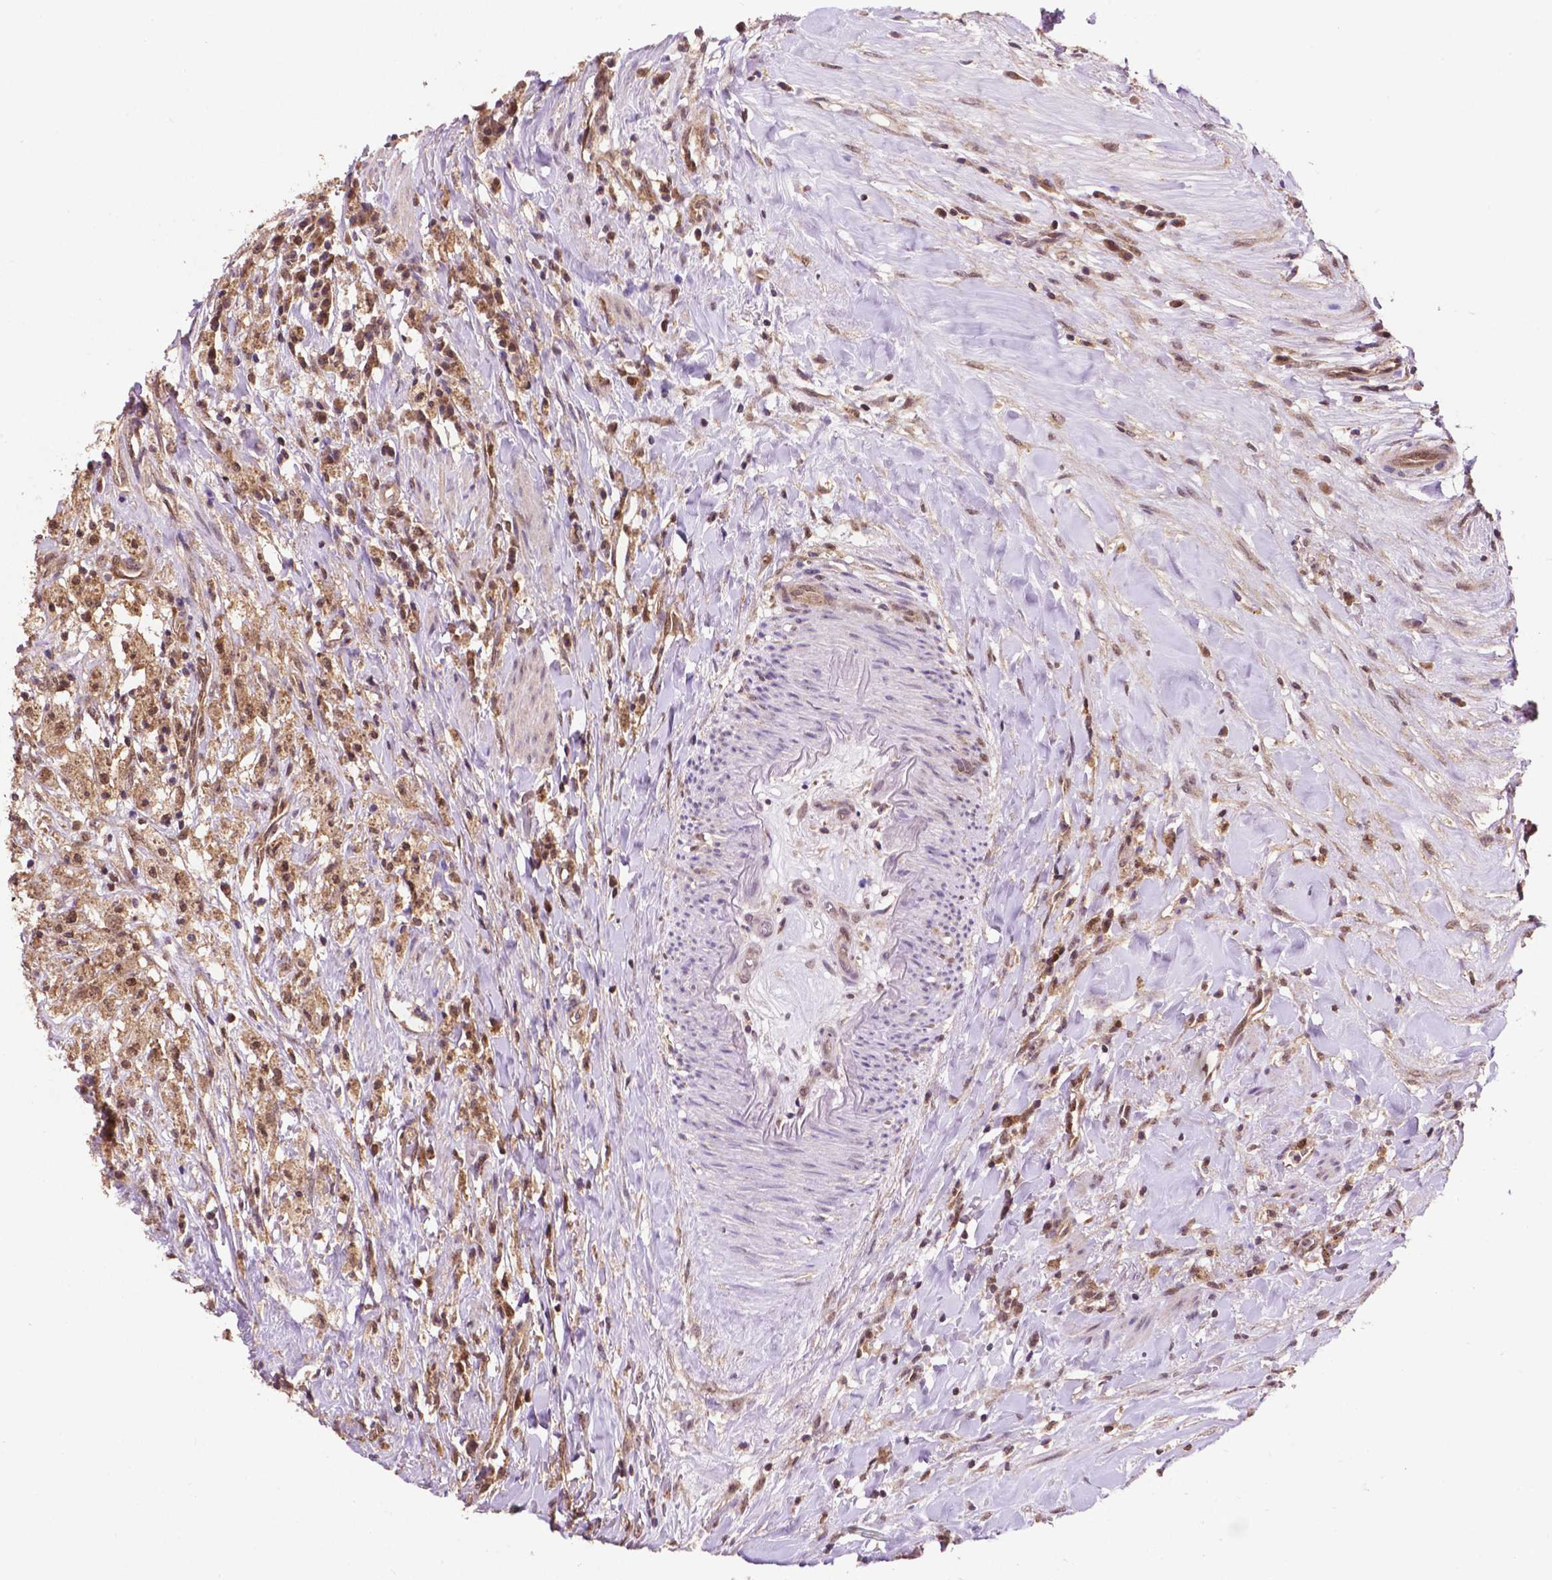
{"staining": {"intensity": "moderate", "quantity": ">75%", "location": "cytoplasmic/membranous,nuclear"}, "tissue": "testis cancer", "cell_type": "Tumor cells", "image_type": "cancer", "snomed": [{"axis": "morphology", "description": "Necrosis, NOS"}, {"axis": "morphology", "description": "Carcinoma, Embryonal, NOS"}, {"axis": "topography", "description": "Testis"}], "caption": "Moderate cytoplasmic/membranous and nuclear positivity for a protein is seen in about >75% of tumor cells of embryonal carcinoma (testis) using immunohistochemistry.", "gene": "UBE2L6", "patient": {"sex": "male", "age": 19}}